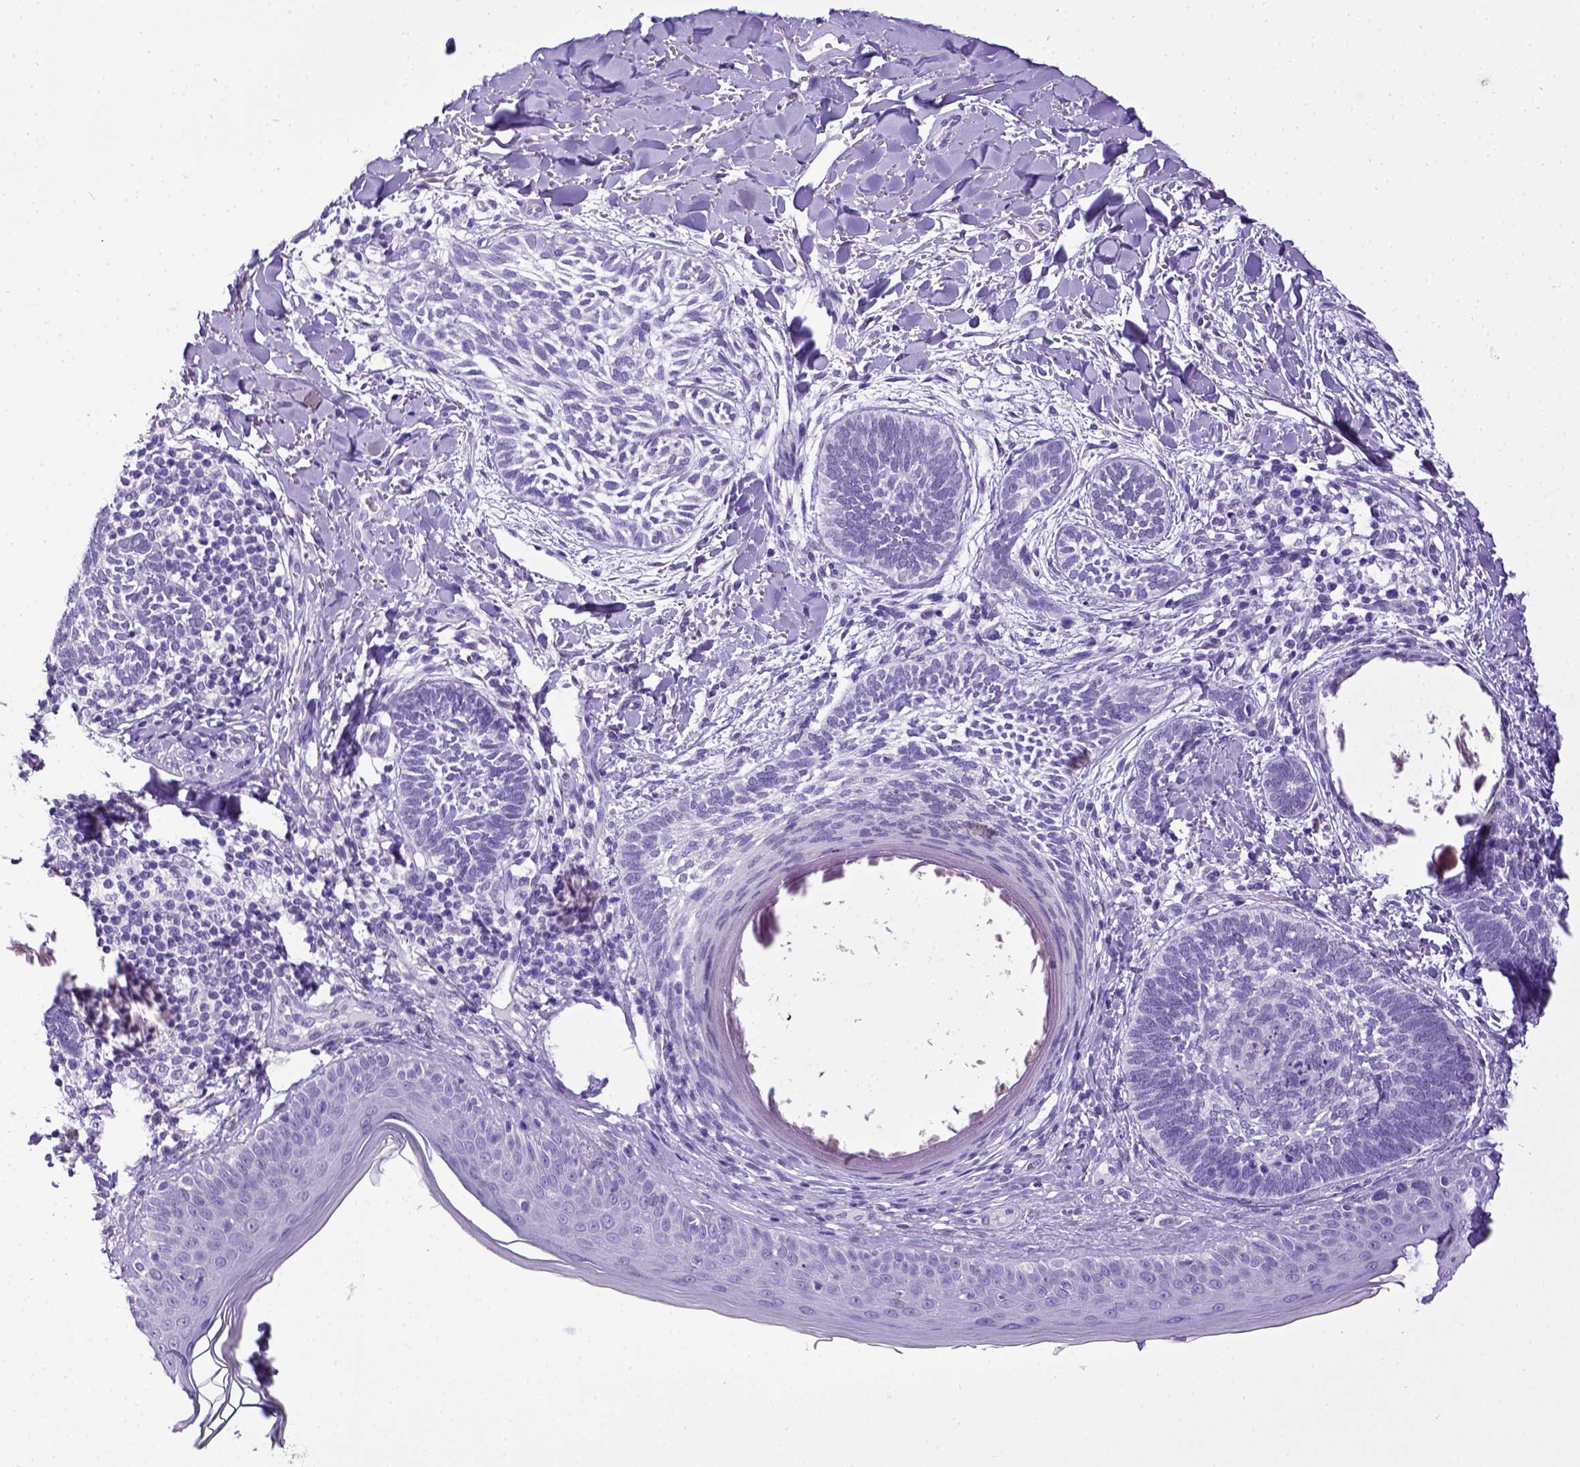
{"staining": {"intensity": "negative", "quantity": "none", "location": "none"}, "tissue": "skin cancer", "cell_type": "Tumor cells", "image_type": "cancer", "snomed": [{"axis": "morphology", "description": "Normal tissue, NOS"}, {"axis": "morphology", "description": "Basal cell carcinoma"}, {"axis": "topography", "description": "Skin"}], "caption": "The image displays no significant positivity in tumor cells of skin basal cell carcinoma.", "gene": "ESR1", "patient": {"sex": "male", "age": 46}}